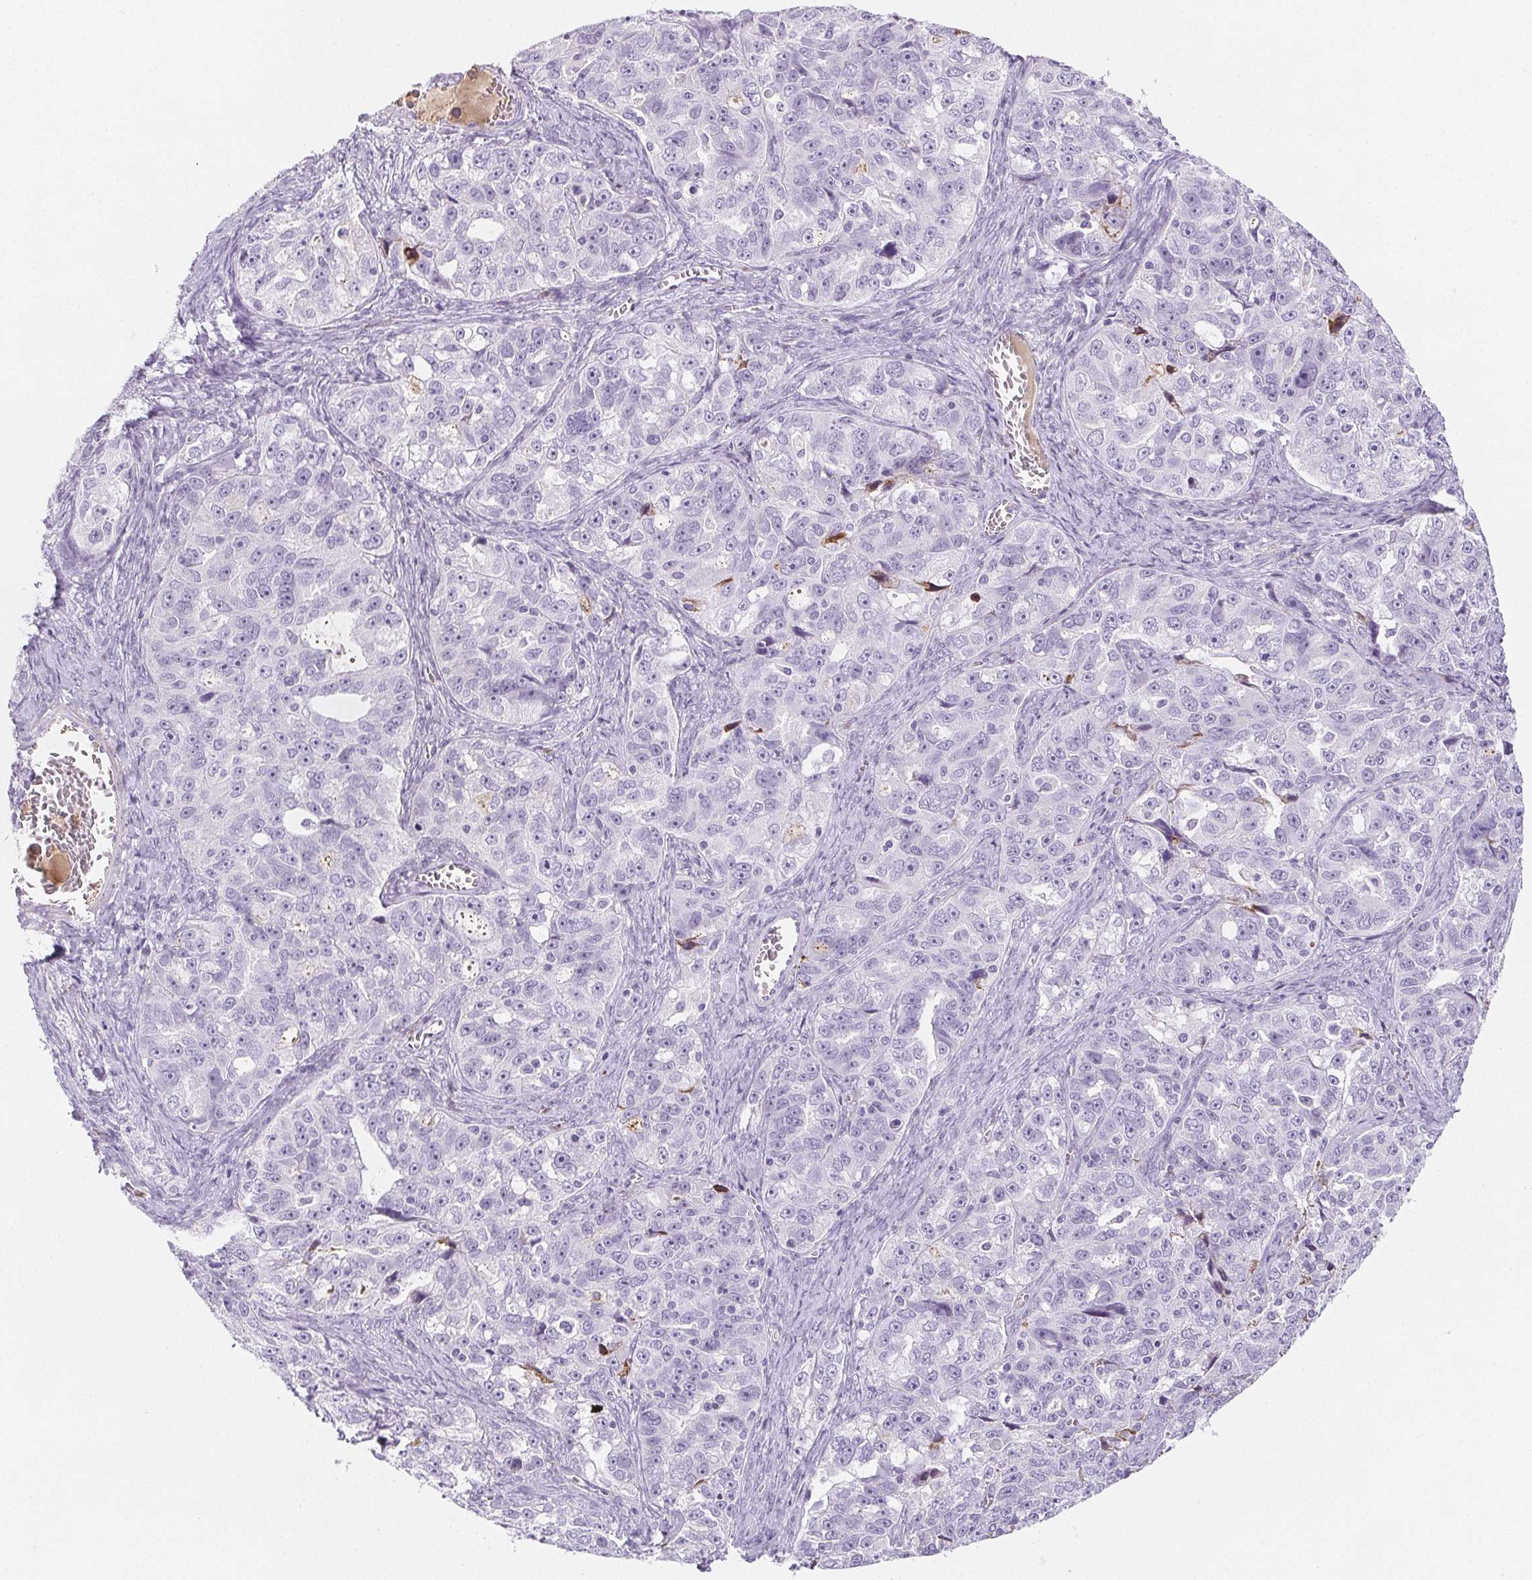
{"staining": {"intensity": "negative", "quantity": "none", "location": "none"}, "tissue": "ovarian cancer", "cell_type": "Tumor cells", "image_type": "cancer", "snomed": [{"axis": "morphology", "description": "Cystadenocarcinoma, serous, NOS"}, {"axis": "topography", "description": "Ovary"}], "caption": "Immunohistochemical staining of human serous cystadenocarcinoma (ovarian) exhibits no significant positivity in tumor cells.", "gene": "VTN", "patient": {"sex": "female", "age": 51}}